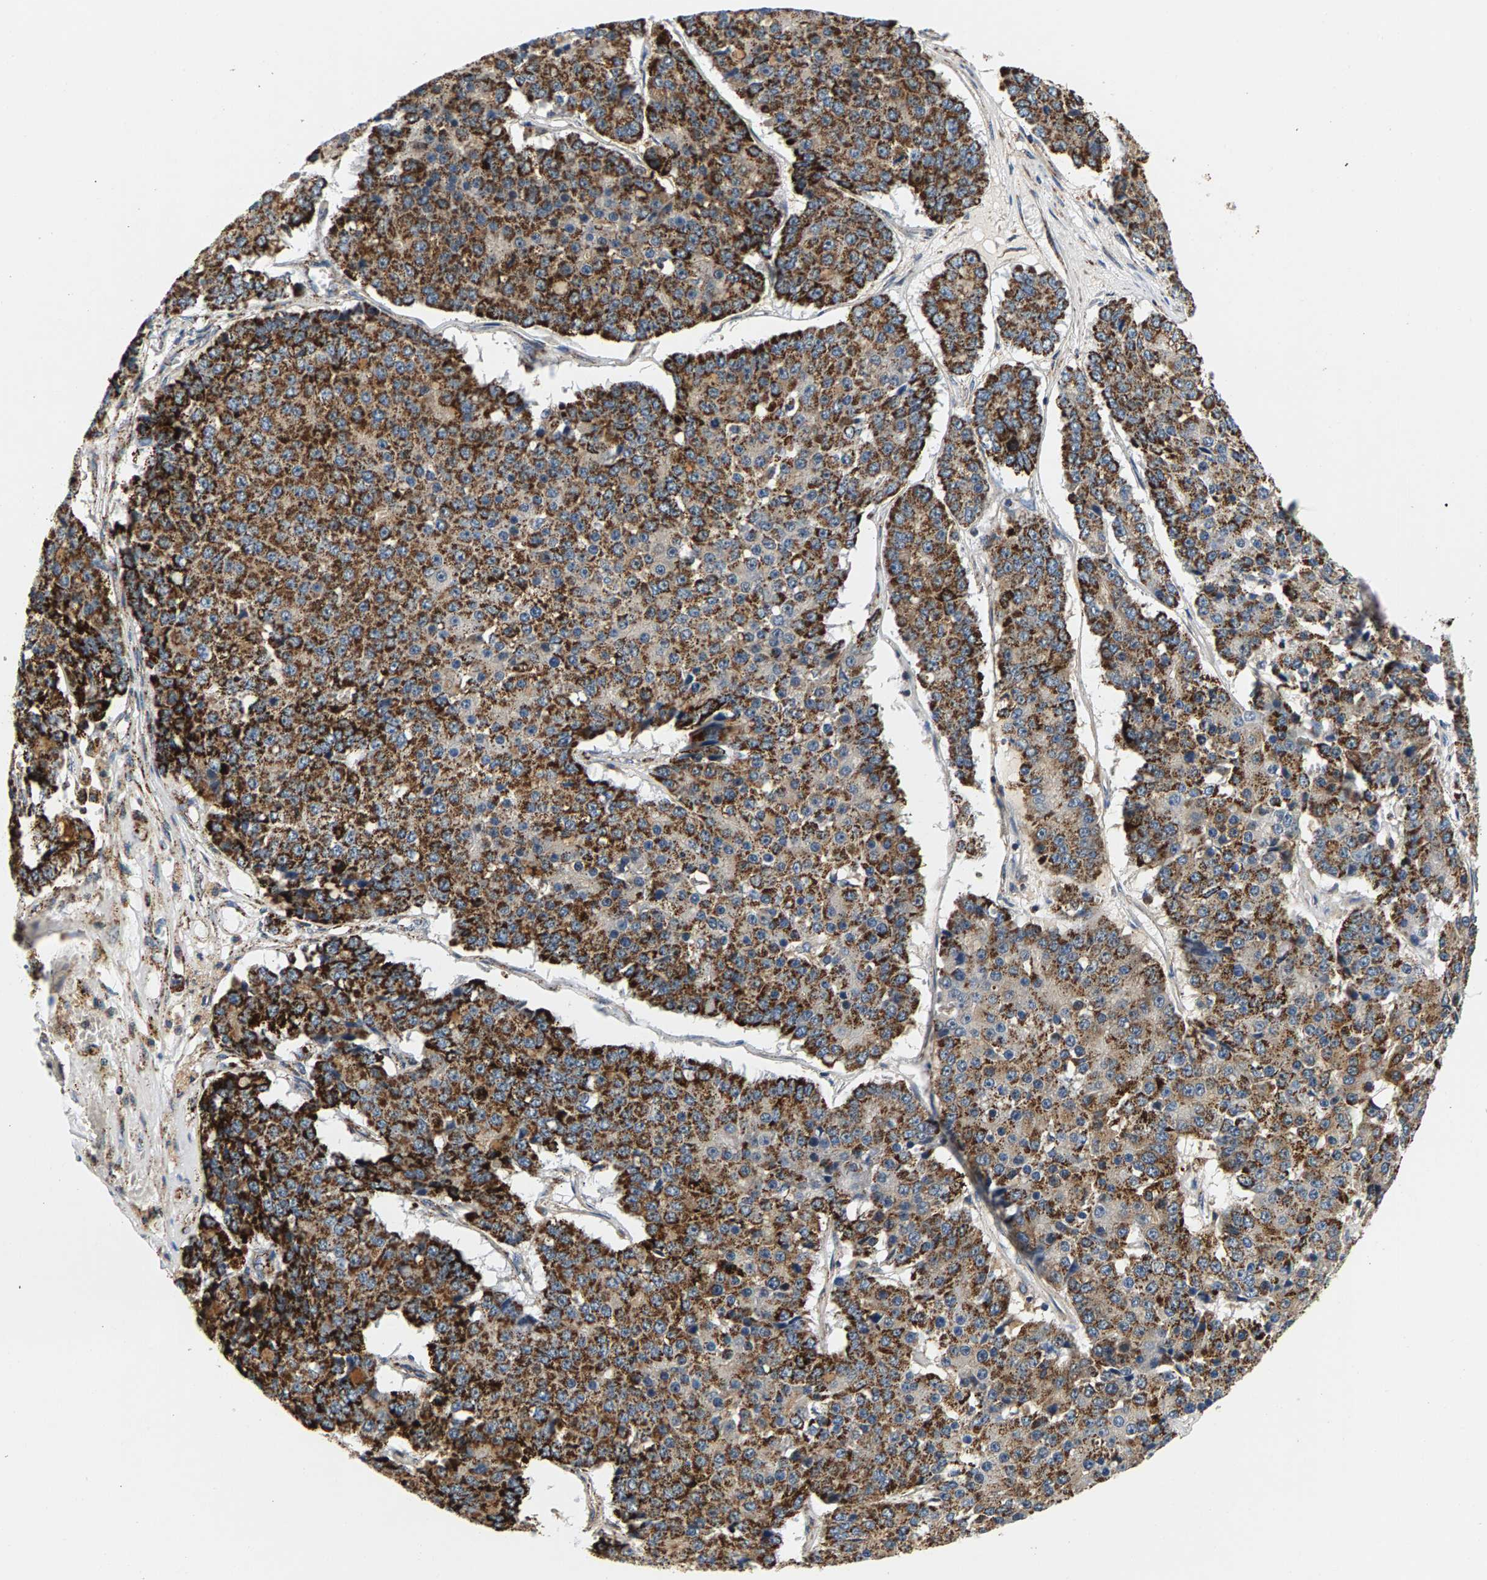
{"staining": {"intensity": "strong", "quantity": ">75%", "location": "cytoplasmic/membranous"}, "tissue": "pancreatic cancer", "cell_type": "Tumor cells", "image_type": "cancer", "snomed": [{"axis": "morphology", "description": "Adenocarcinoma, NOS"}, {"axis": "topography", "description": "Pancreas"}], "caption": "Pancreatic adenocarcinoma stained with a protein marker demonstrates strong staining in tumor cells.", "gene": "PDE1A", "patient": {"sex": "male", "age": 50}}